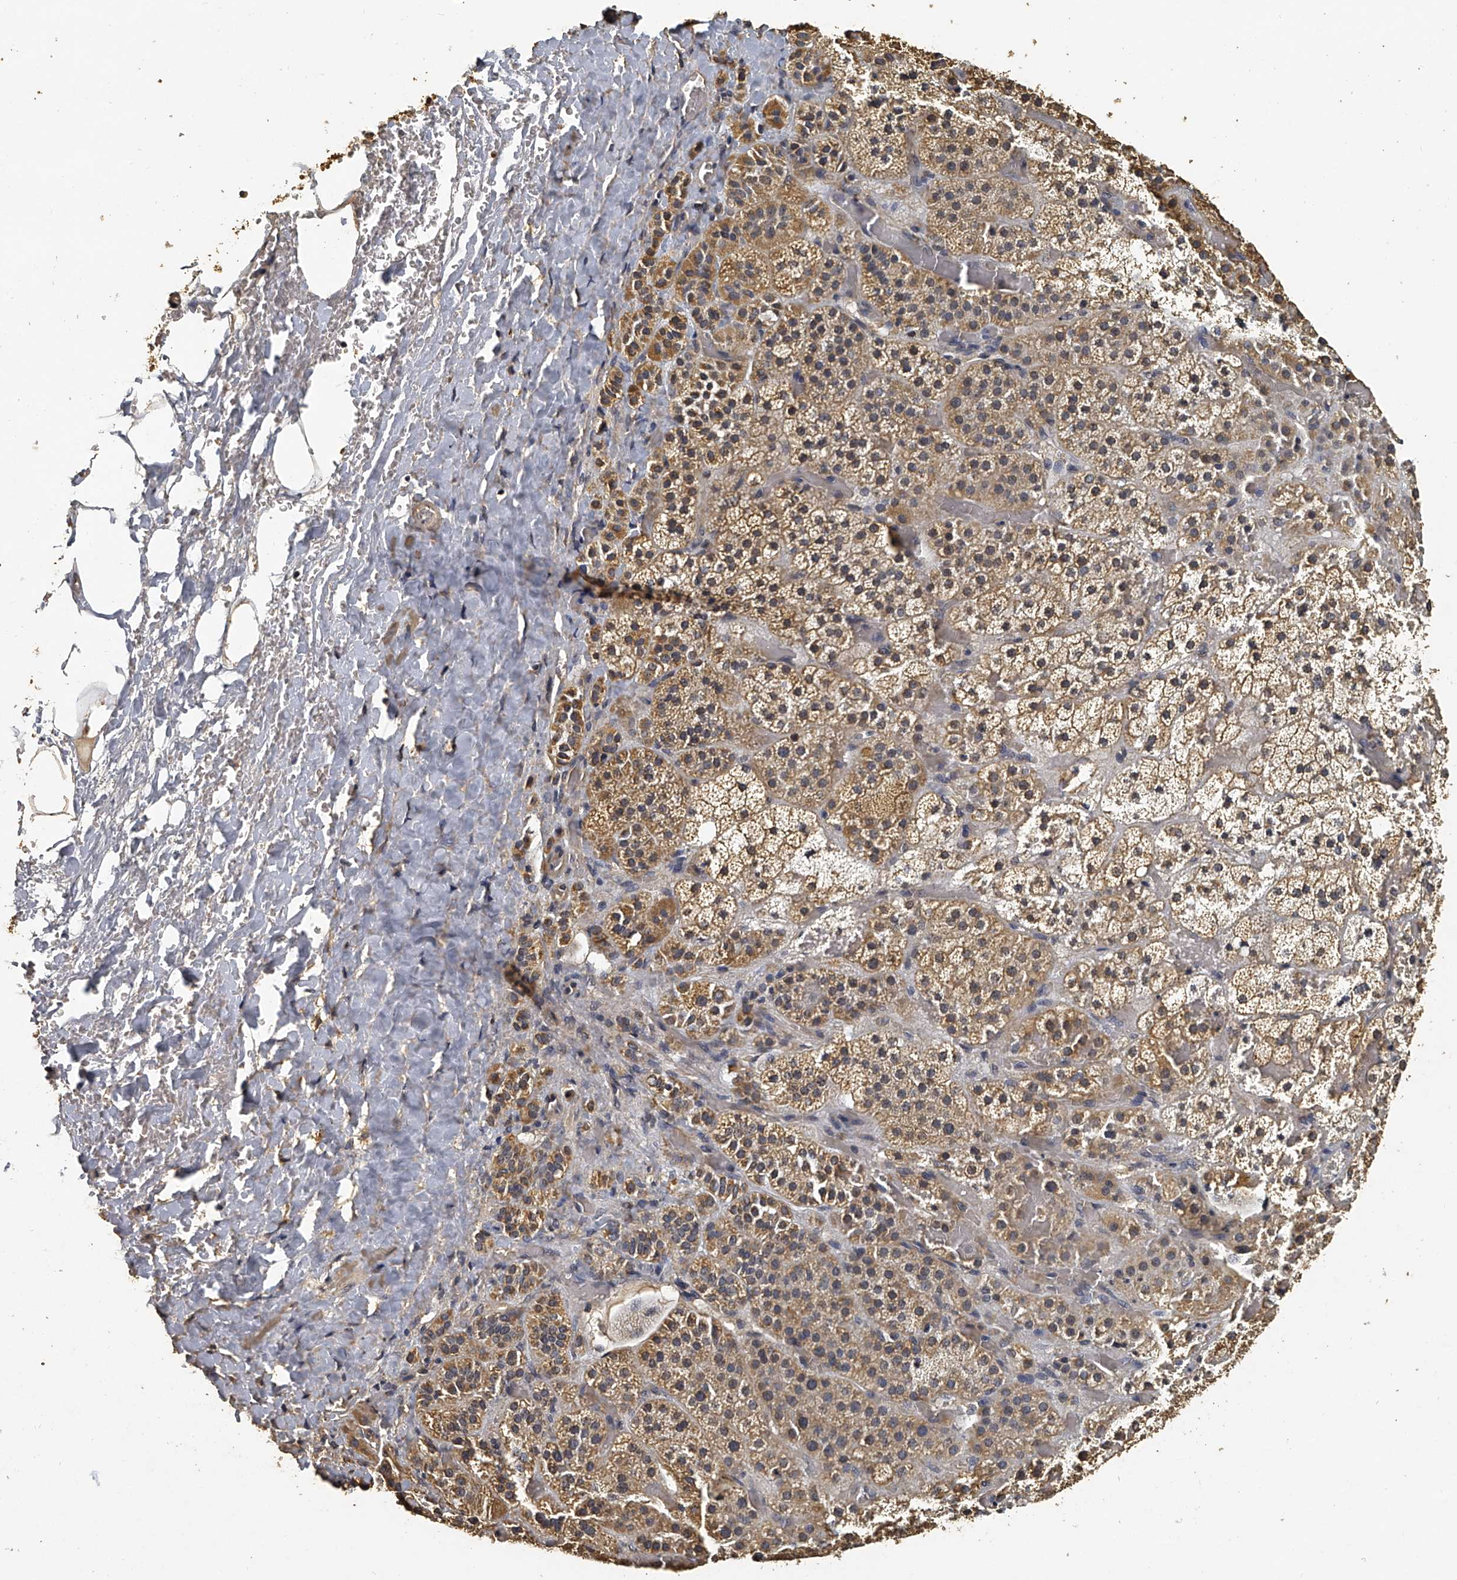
{"staining": {"intensity": "moderate", "quantity": ">75%", "location": "cytoplasmic/membranous"}, "tissue": "adrenal gland", "cell_type": "Glandular cells", "image_type": "normal", "snomed": [{"axis": "morphology", "description": "Normal tissue, NOS"}, {"axis": "topography", "description": "Adrenal gland"}], "caption": "Protein expression analysis of benign adrenal gland demonstrates moderate cytoplasmic/membranous expression in approximately >75% of glandular cells.", "gene": "MRPL28", "patient": {"sex": "male", "age": 57}}